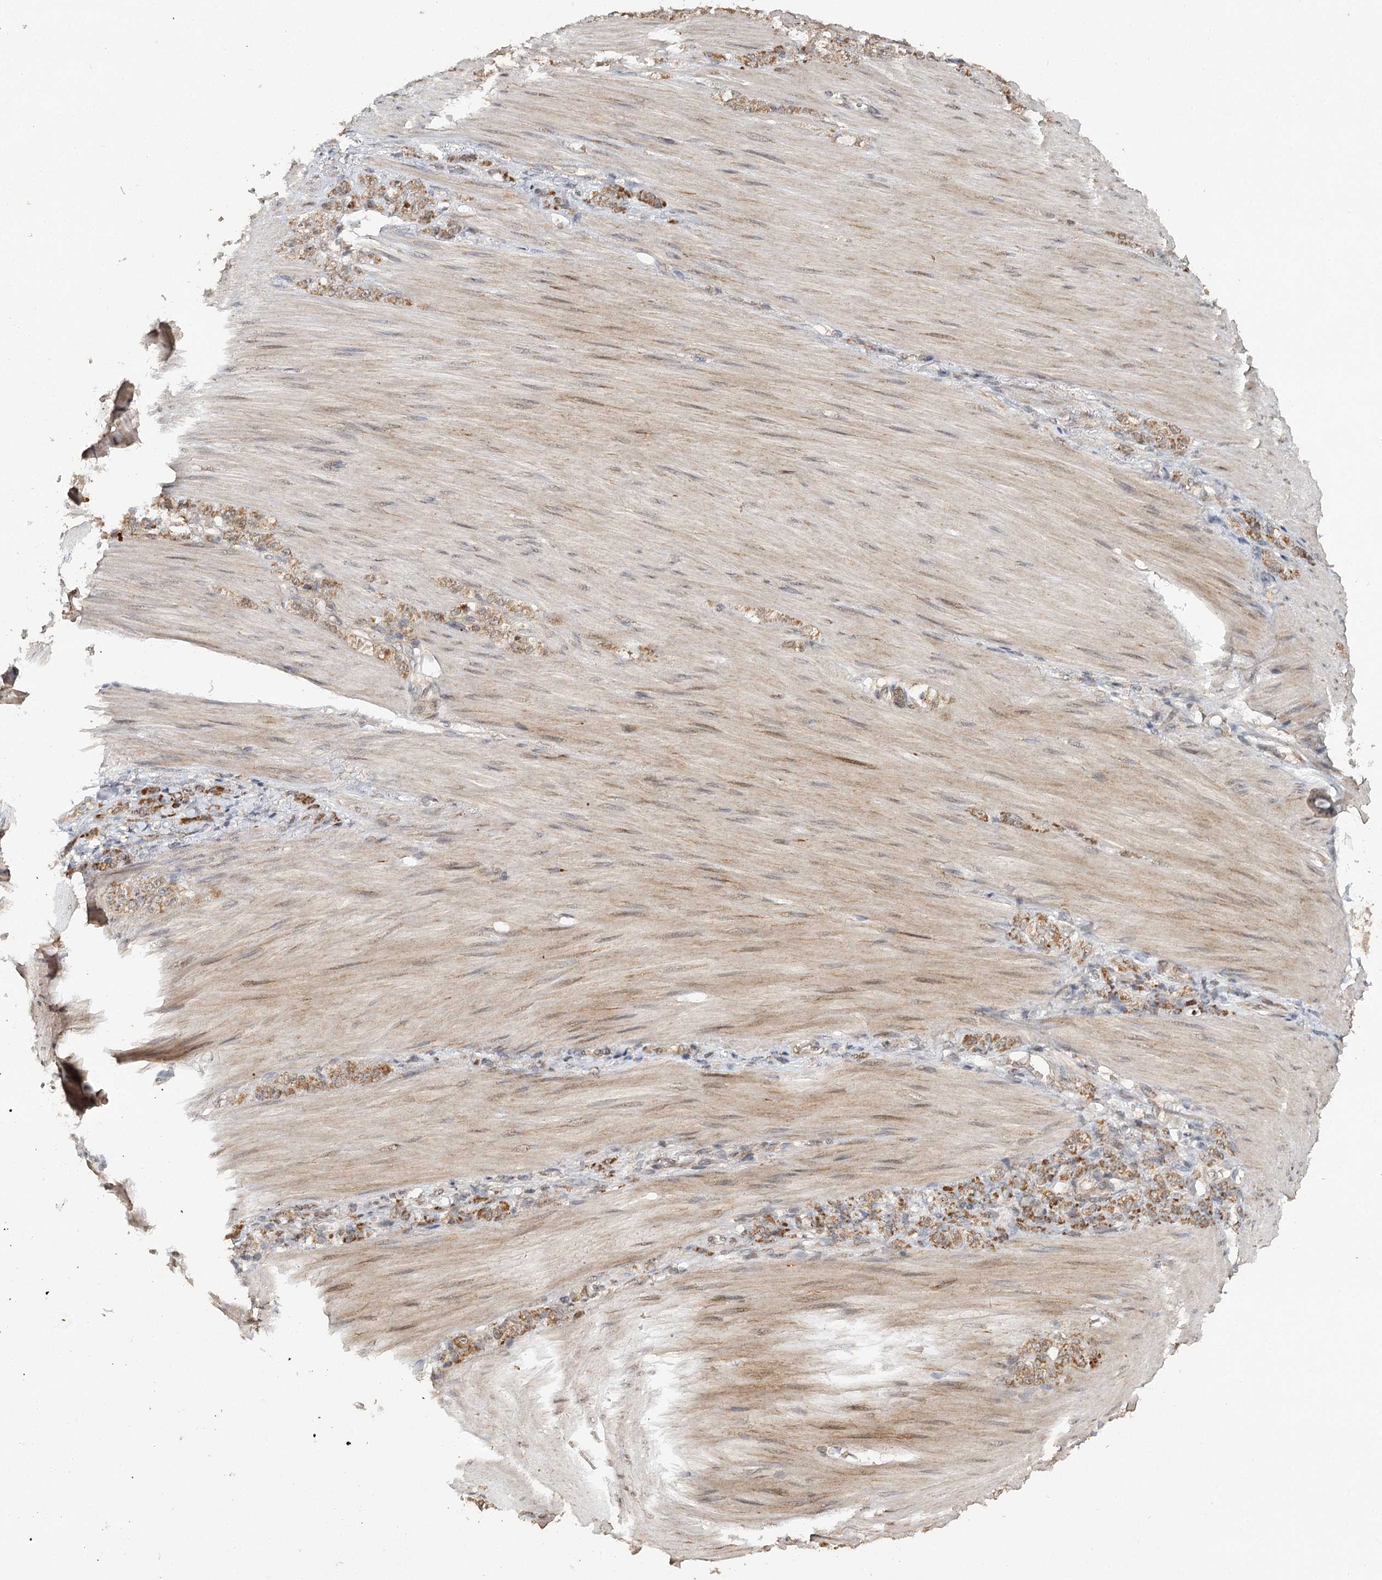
{"staining": {"intensity": "moderate", "quantity": ">75%", "location": "cytoplasmic/membranous"}, "tissue": "stomach cancer", "cell_type": "Tumor cells", "image_type": "cancer", "snomed": [{"axis": "morphology", "description": "Normal tissue, NOS"}, {"axis": "morphology", "description": "Adenocarcinoma, NOS"}, {"axis": "topography", "description": "Stomach"}], "caption": "Stomach cancer stained for a protein (brown) exhibits moderate cytoplasmic/membranous positive positivity in about >75% of tumor cells.", "gene": "ZNRF3", "patient": {"sex": "male", "age": 82}}